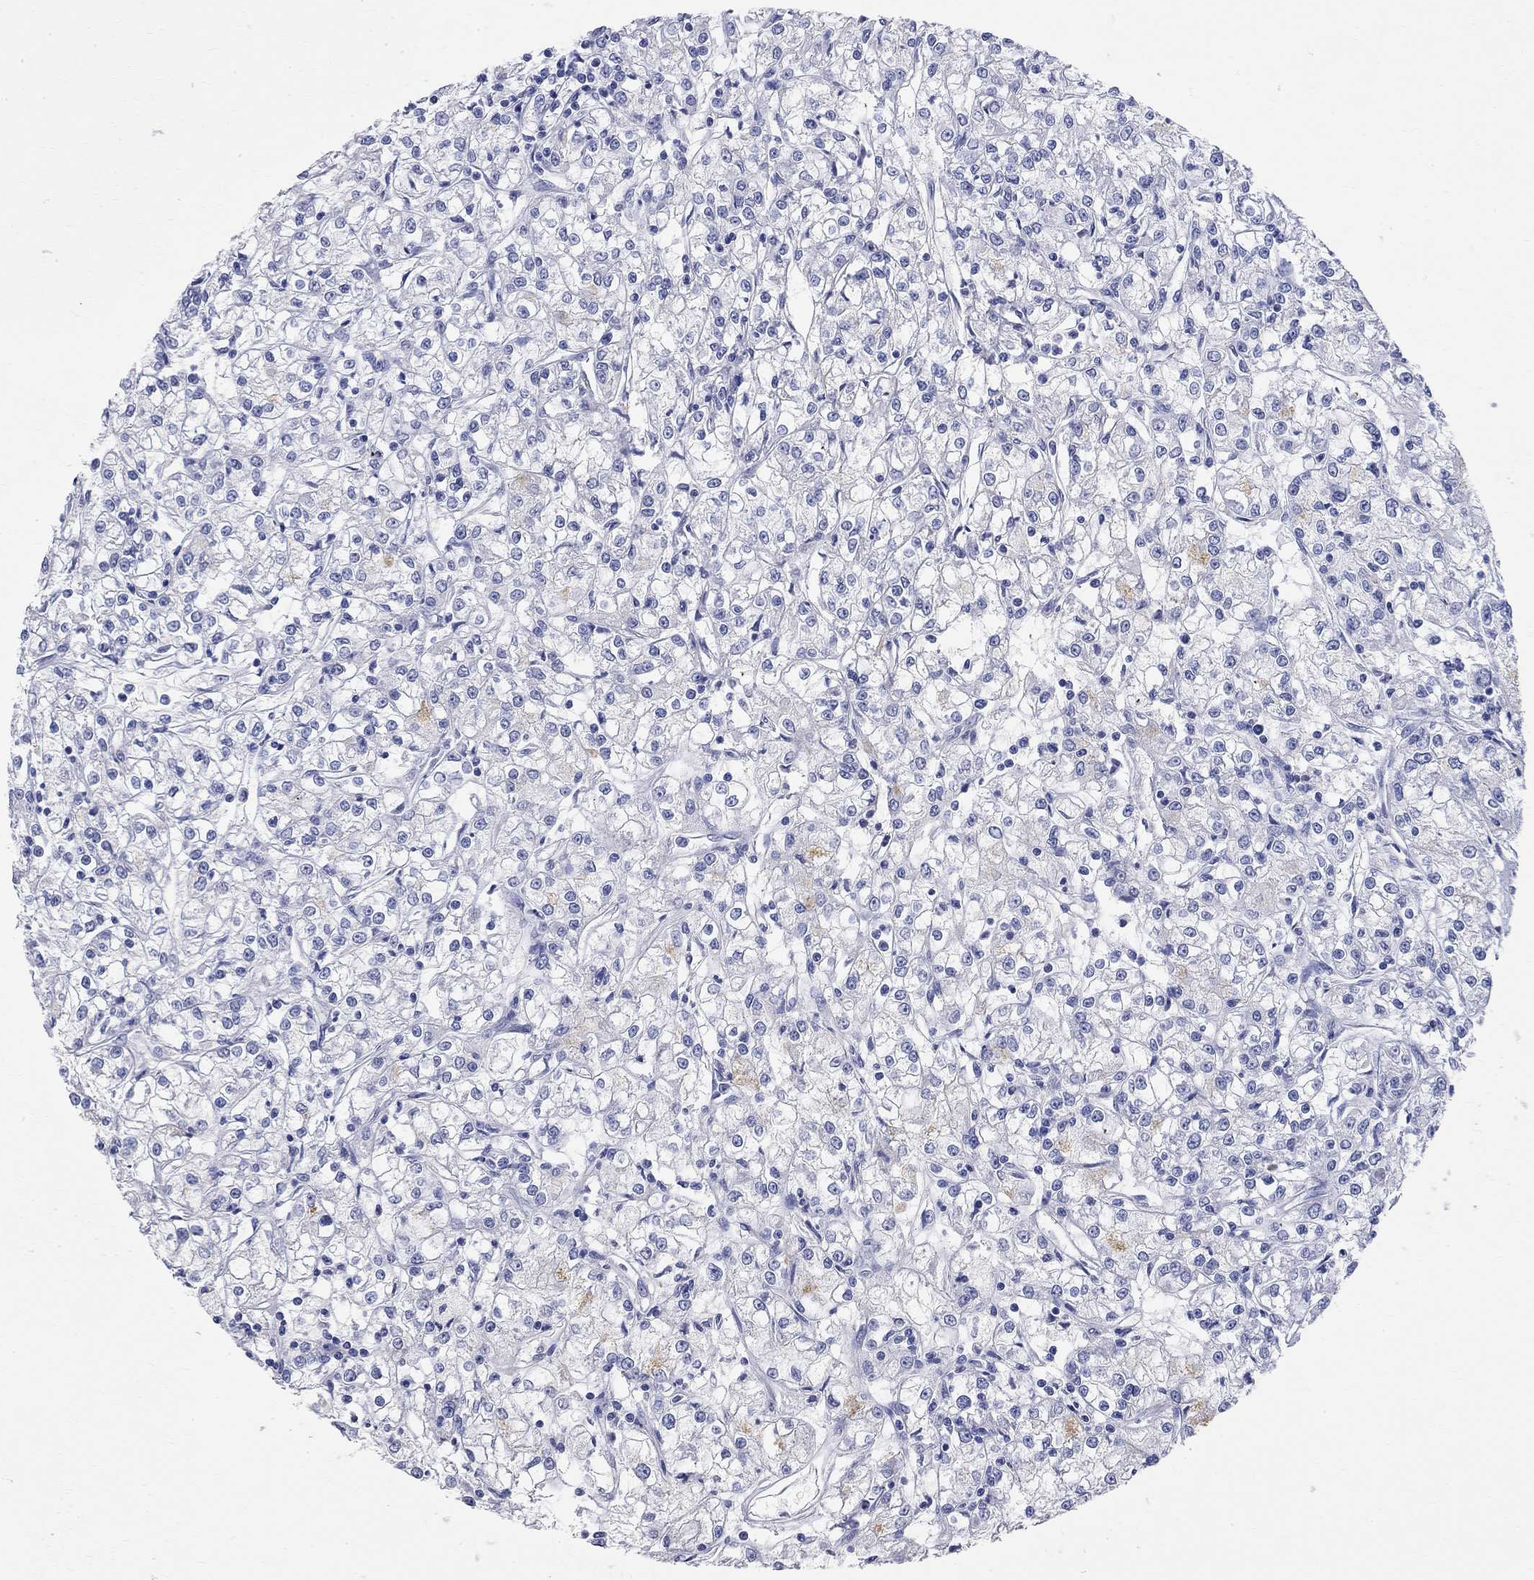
{"staining": {"intensity": "negative", "quantity": "none", "location": "none"}, "tissue": "renal cancer", "cell_type": "Tumor cells", "image_type": "cancer", "snomed": [{"axis": "morphology", "description": "Adenocarcinoma, NOS"}, {"axis": "topography", "description": "Kidney"}], "caption": "High magnification brightfield microscopy of renal cancer stained with DAB (3,3'-diaminobenzidine) (brown) and counterstained with hematoxylin (blue): tumor cells show no significant expression.", "gene": "PHOX2B", "patient": {"sex": "female", "age": 59}}